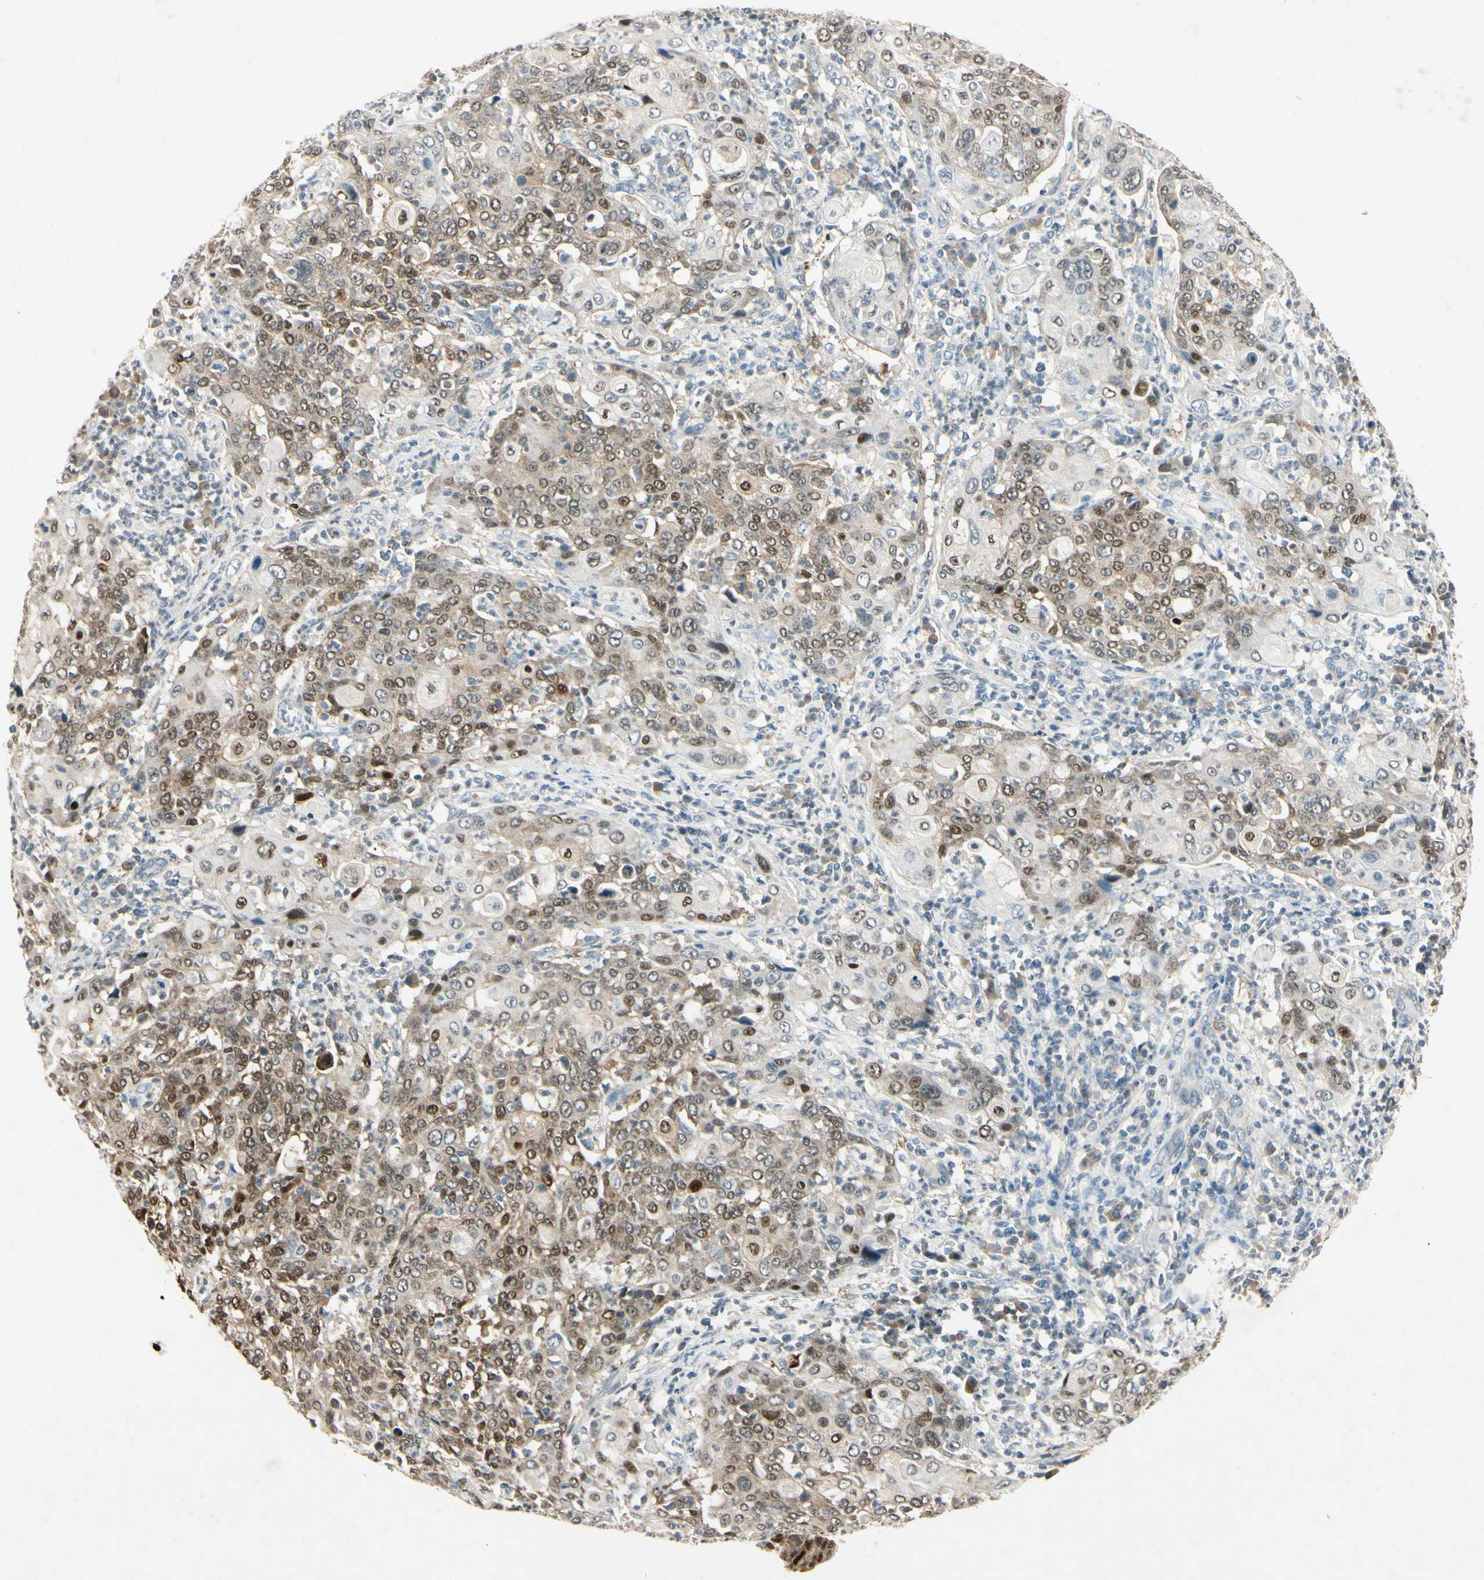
{"staining": {"intensity": "strong", "quantity": "25%-75%", "location": "nuclear"}, "tissue": "cervical cancer", "cell_type": "Tumor cells", "image_type": "cancer", "snomed": [{"axis": "morphology", "description": "Squamous cell carcinoma, NOS"}, {"axis": "topography", "description": "Cervix"}], "caption": "High-magnification brightfield microscopy of squamous cell carcinoma (cervical) stained with DAB (brown) and counterstained with hematoxylin (blue). tumor cells exhibit strong nuclear staining is appreciated in approximately25%-75% of cells.", "gene": "HSPA1B", "patient": {"sex": "female", "age": 40}}